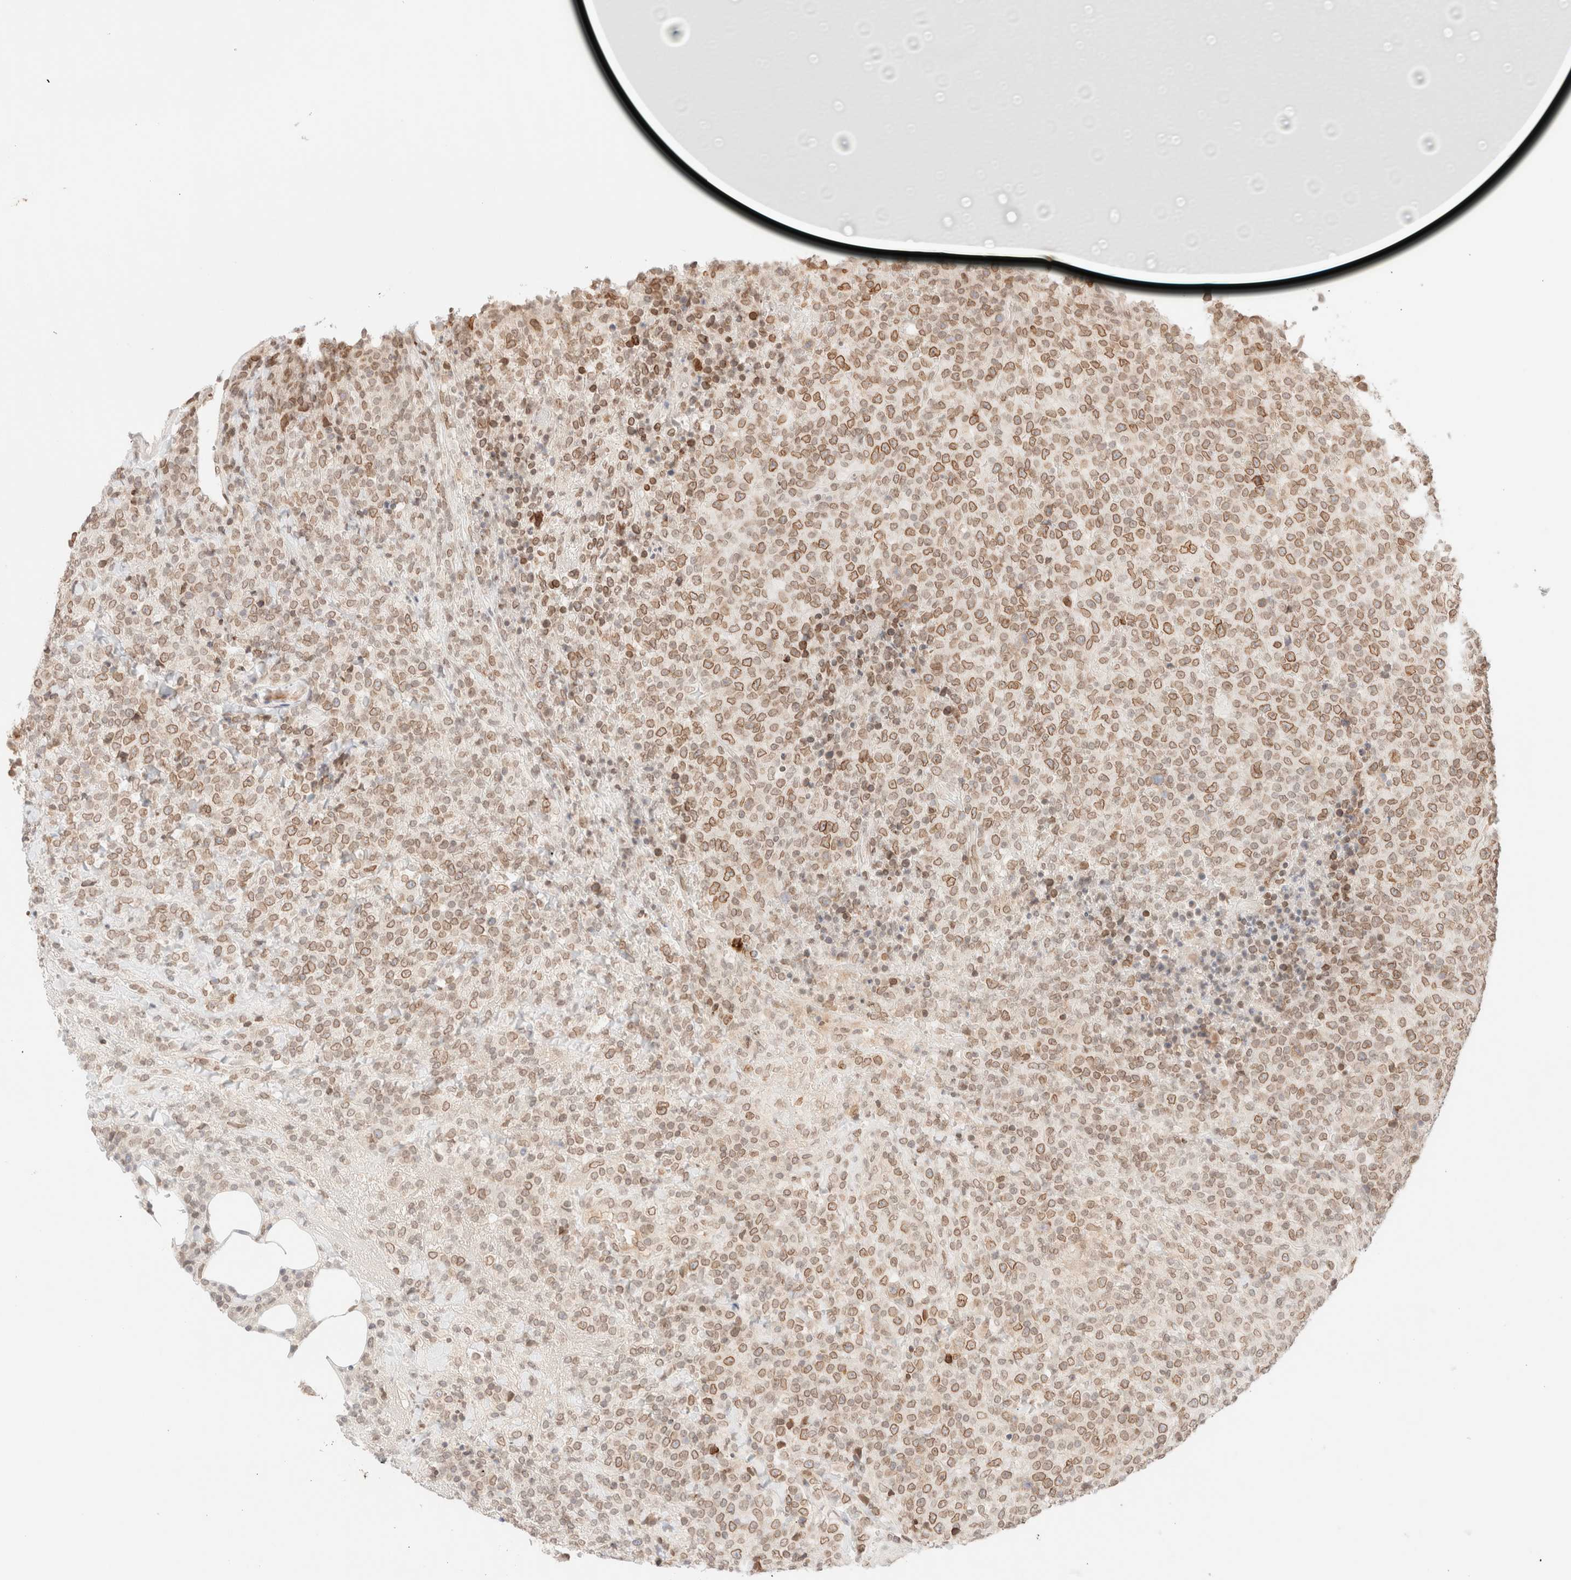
{"staining": {"intensity": "weak", "quantity": ">75%", "location": "cytoplasmic/membranous,nuclear"}, "tissue": "lymphoma", "cell_type": "Tumor cells", "image_type": "cancer", "snomed": [{"axis": "morphology", "description": "Malignant lymphoma, non-Hodgkin's type, High grade"}, {"axis": "topography", "description": "Lymph node"}], "caption": "The immunohistochemical stain labels weak cytoplasmic/membranous and nuclear positivity in tumor cells of lymphoma tissue.", "gene": "ZNF770", "patient": {"sex": "male", "age": 13}}